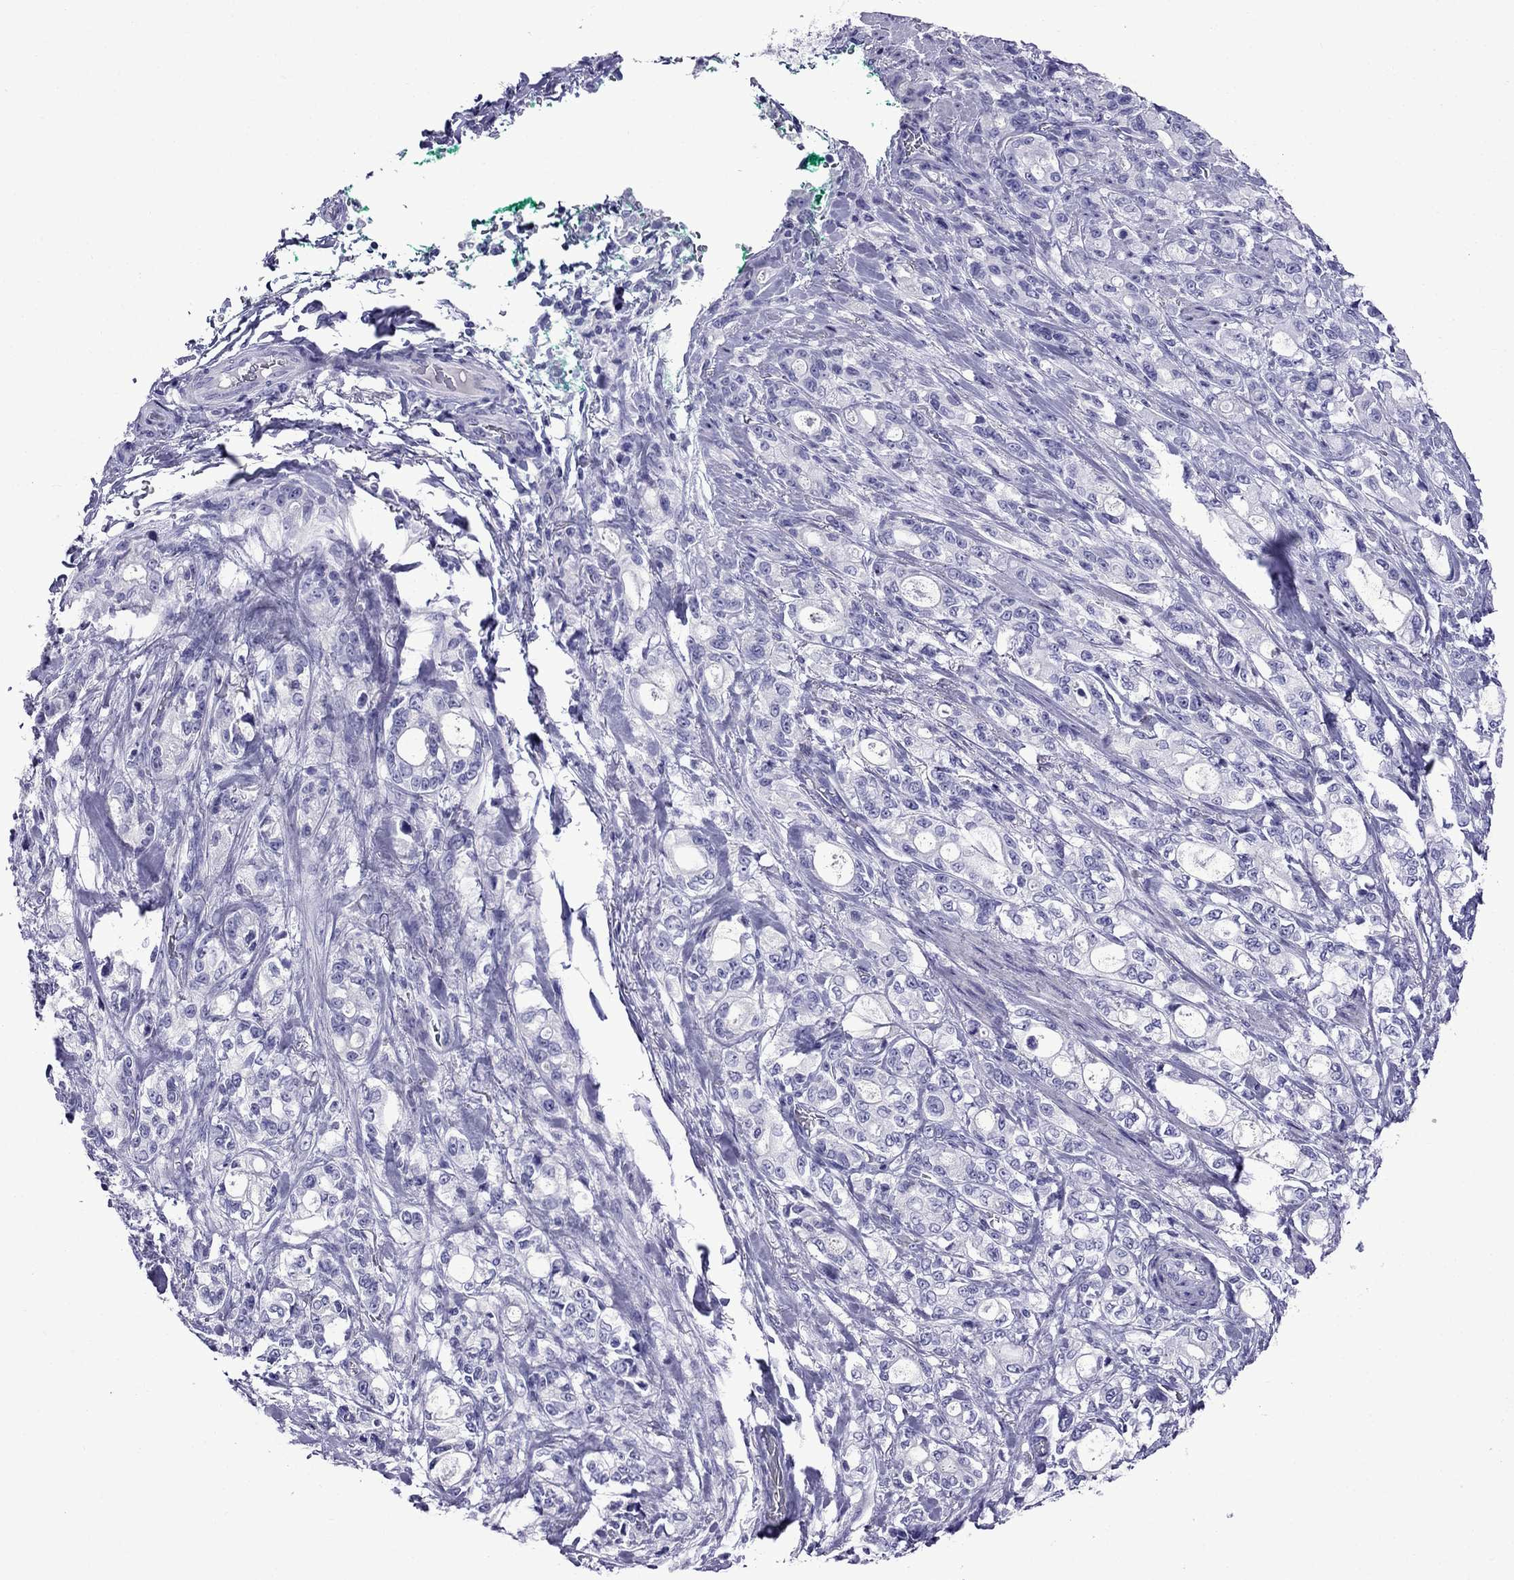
{"staining": {"intensity": "negative", "quantity": "none", "location": "none"}, "tissue": "stomach cancer", "cell_type": "Tumor cells", "image_type": "cancer", "snomed": [{"axis": "morphology", "description": "Adenocarcinoma, NOS"}, {"axis": "topography", "description": "Stomach"}], "caption": "Immunohistochemical staining of human adenocarcinoma (stomach) shows no significant positivity in tumor cells.", "gene": "CRYBA1", "patient": {"sex": "male", "age": 63}}